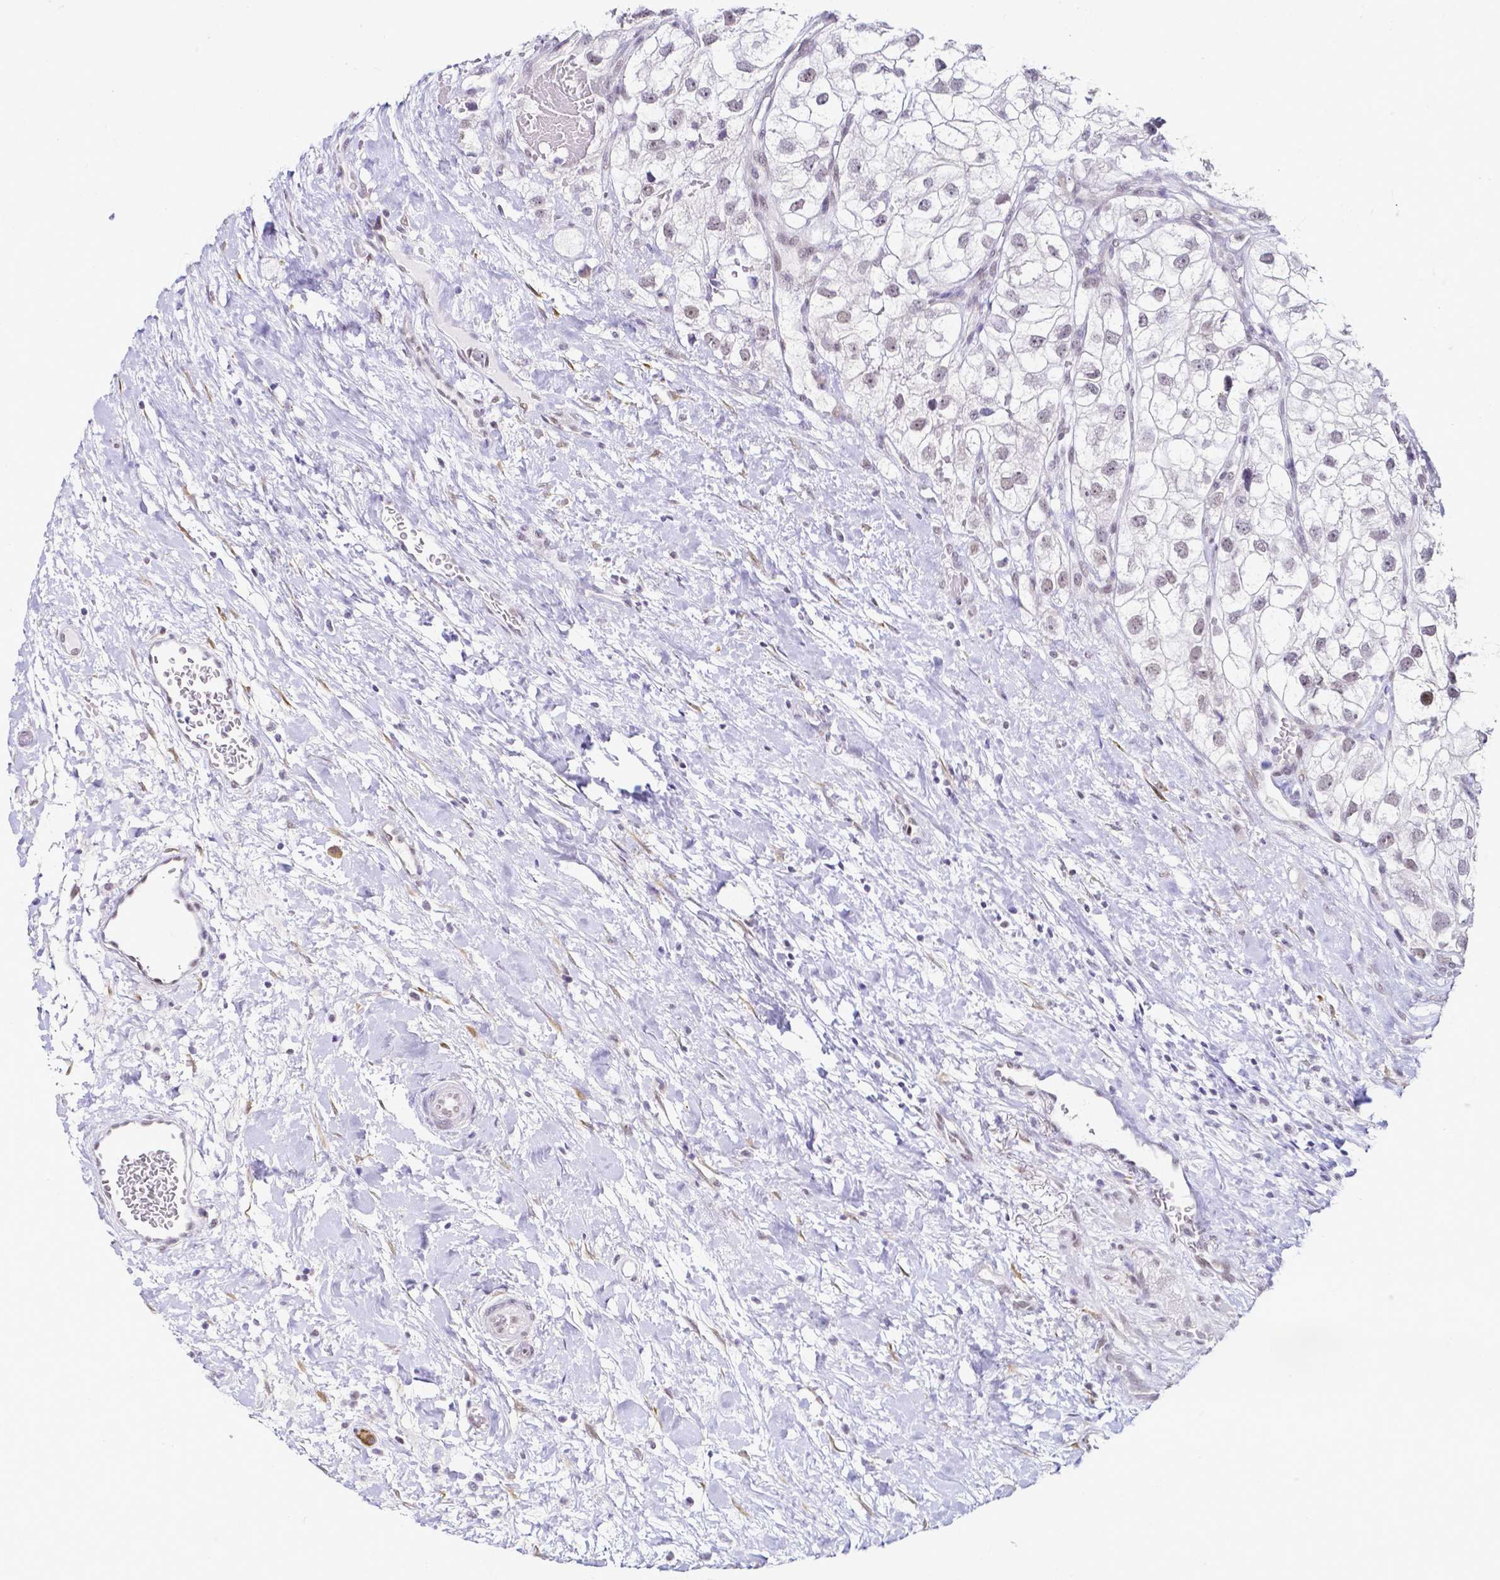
{"staining": {"intensity": "negative", "quantity": "none", "location": "none"}, "tissue": "renal cancer", "cell_type": "Tumor cells", "image_type": "cancer", "snomed": [{"axis": "morphology", "description": "Adenocarcinoma, NOS"}, {"axis": "topography", "description": "Kidney"}], "caption": "DAB immunohistochemical staining of renal adenocarcinoma exhibits no significant positivity in tumor cells. (DAB (3,3'-diaminobenzidine) IHC visualized using brightfield microscopy, high magnification).", "gene": "FAM83G", "patient": {"sex": "male", "age": 59}}